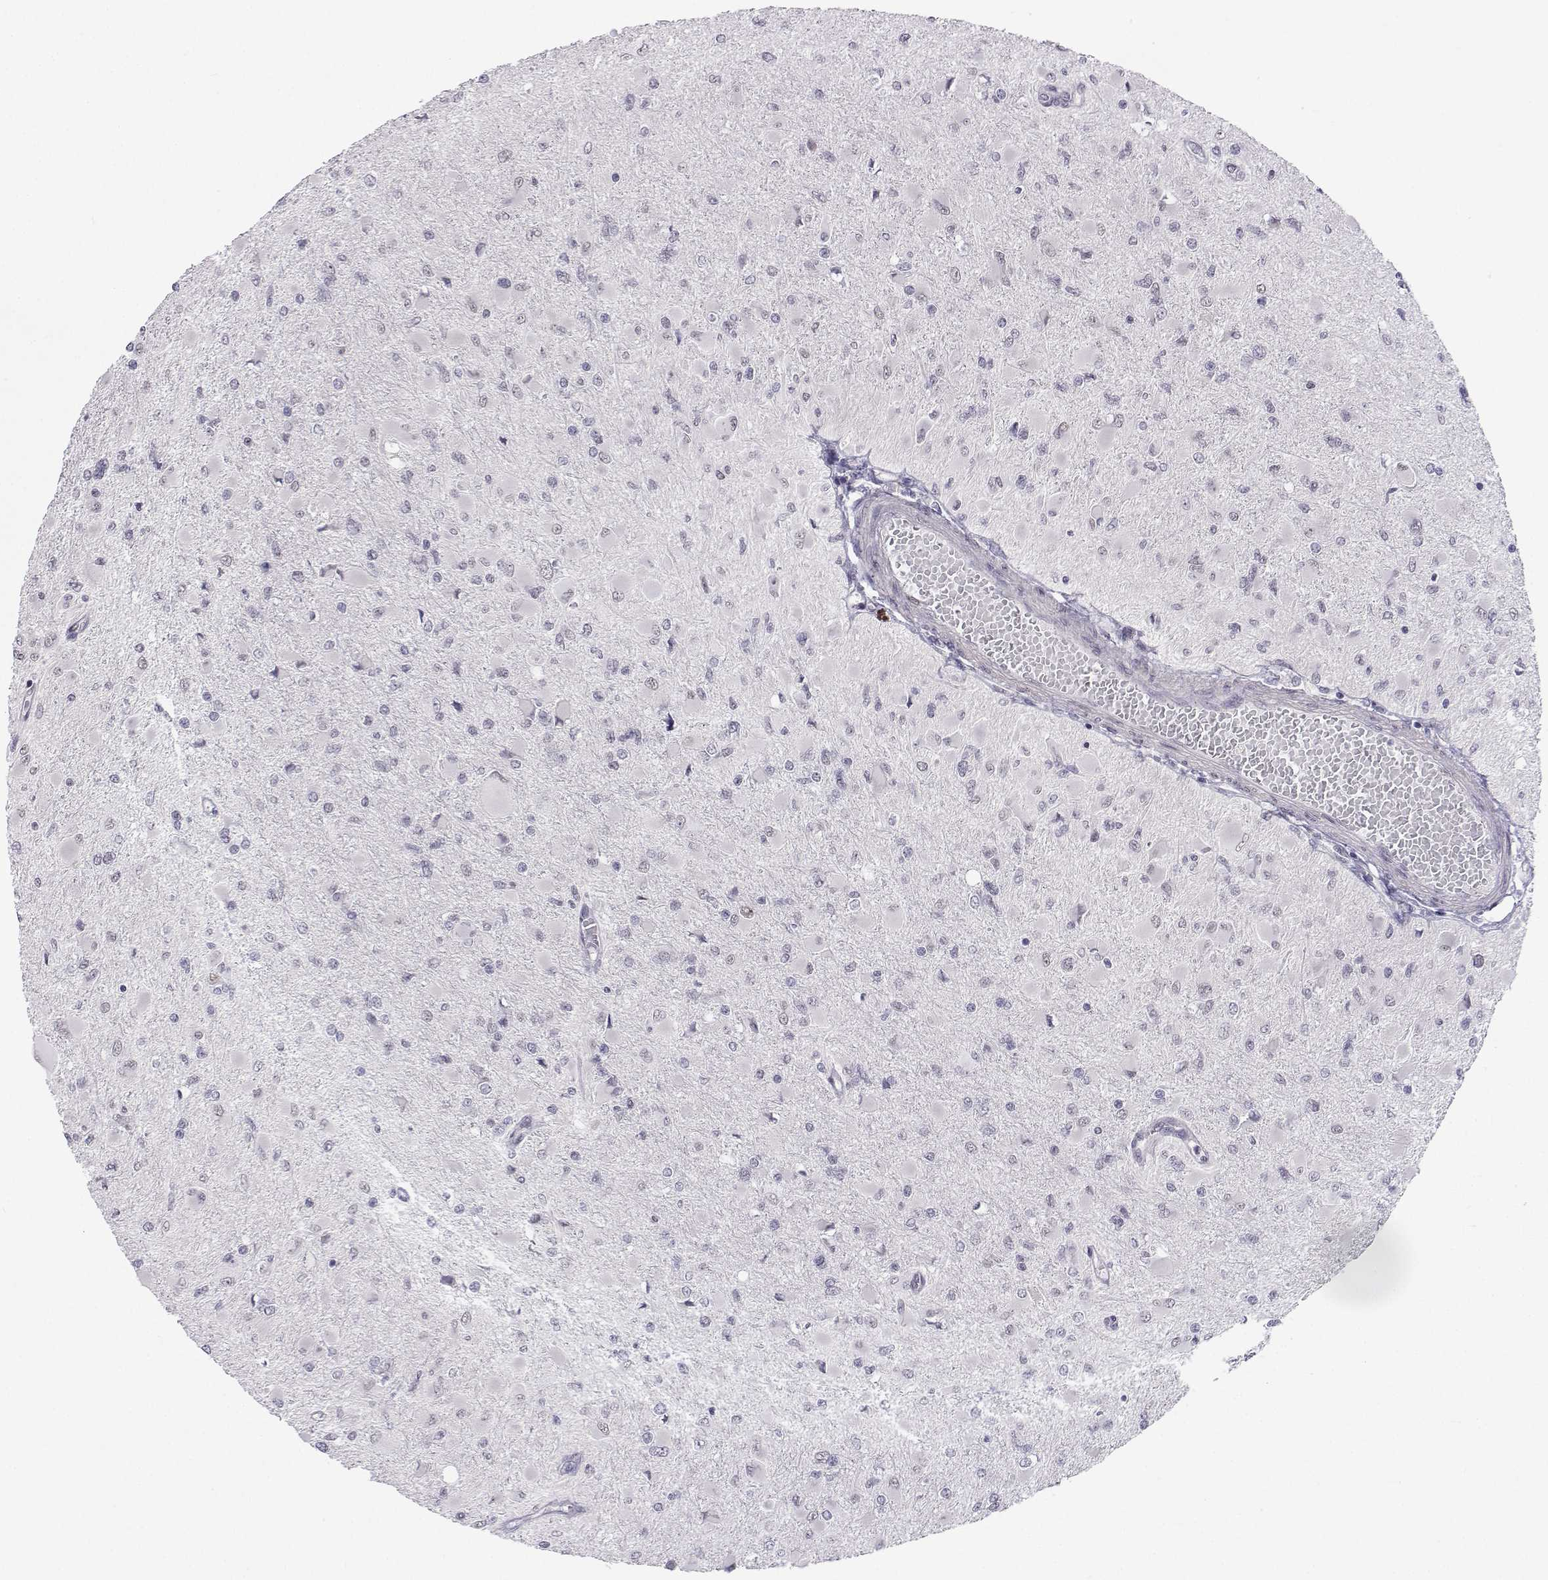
{"staining": {"intensity": "negative", "quantity": "none", "location": "none"}, "tissue": "glioma", "cell_type": "Tumor cells", "image_type": "cancer", "snomed": [{"axis": "morphology", "description": "Glioma, malignant, High grade"}, {"axis": "topography", "description": "Cerebral cortex"}], "caption": "There is no significant positivity in tumor cells of malignant glioma (high-grade).", "gene": "MED26", "patient": {"sex": "female", "age": 36}}